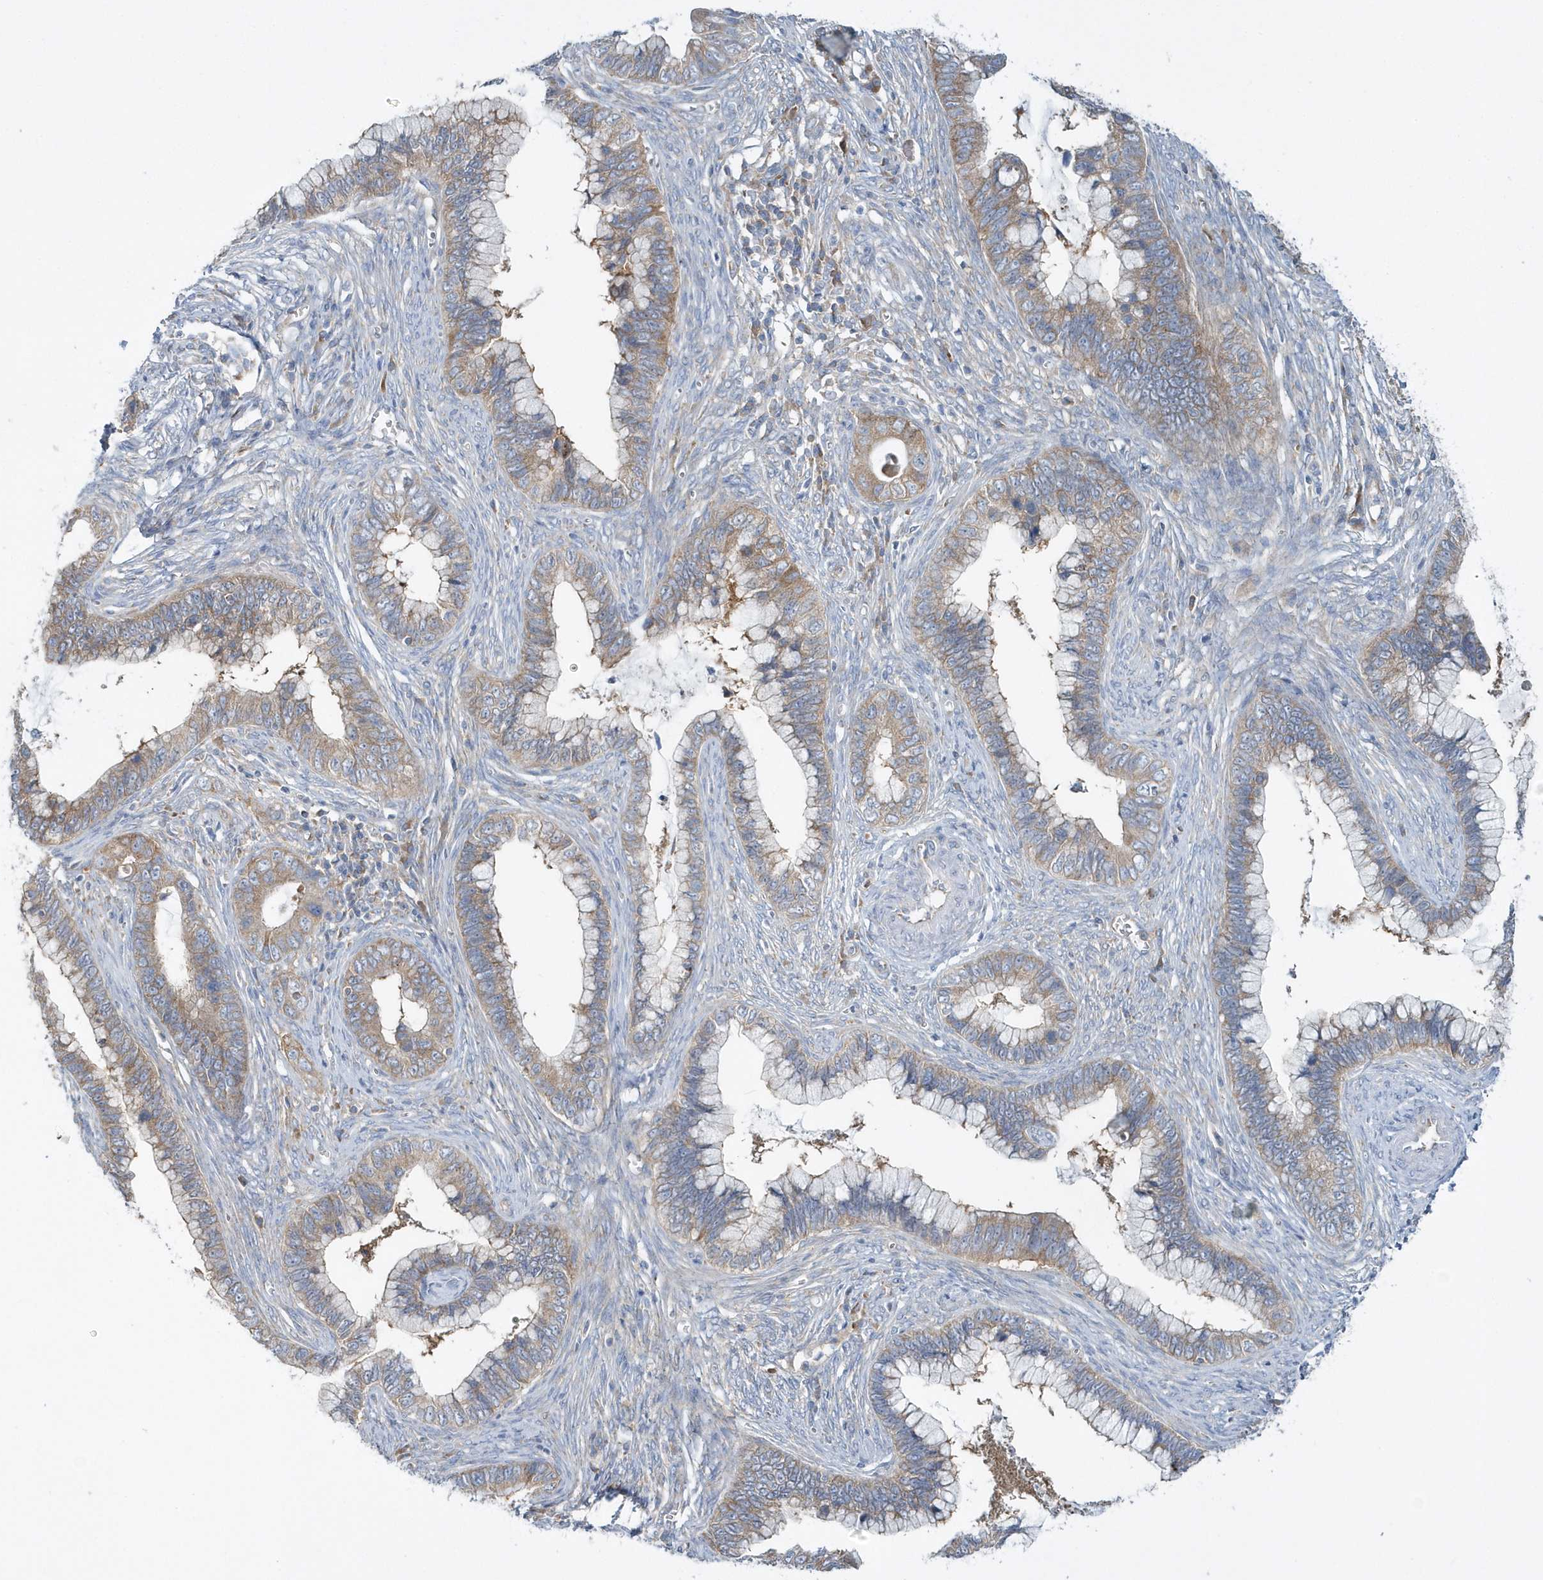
{"staining": {"intensity": "weak", "quantity": "25%-75%", "location": "cytoplasmic/membranous"}, "tissue": "cervical cancer", "cell_type": "Tumor cells", "image_type": "cancer", "snomed": [{"axis": "morphology", "description": "Adenocarcinoma, NOS"}, {"axis": "topography", "description": "Cervix"}], "caption": "High-magnification brightfield microscopy of cervical cancer (adenocarcinoma) stained with DAB (brown) and counterstained with hematoxylin (blue). tumor cells exhibit weak cytoplasmic/membranous staining is identified in about25%-75% of cells.", "gene": "EIF3C", "patient": {"sex": "female", "age": 44}}